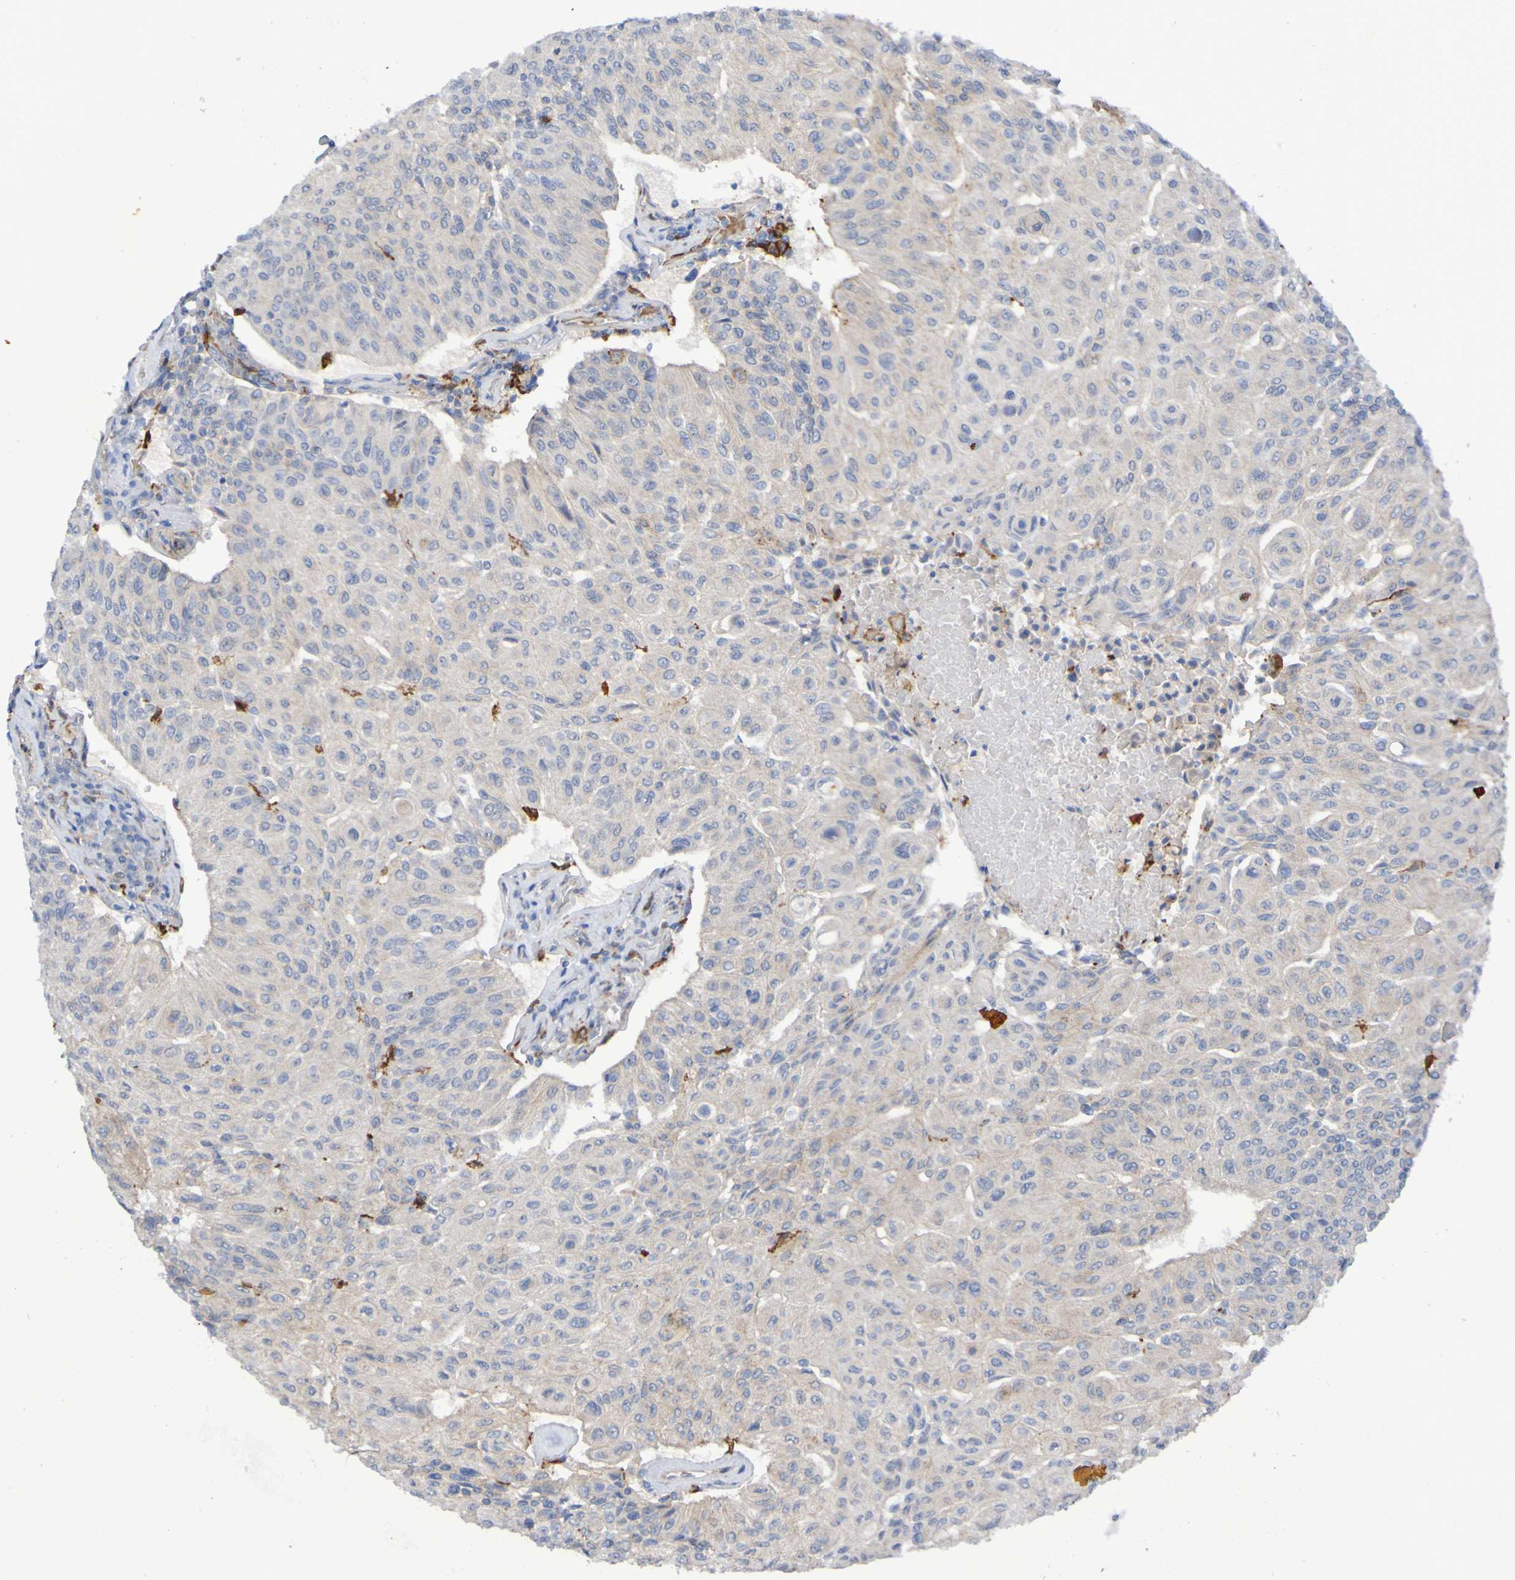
{"staining": {"intensity": "weak", "quantity": "<25%", "location": "cytoplasmic/membranous"}, "tissue": "urothelial cancer", "cell_type": "Tumor cells", "image_type": "cancer", "snomed": [{"axis": "morphology", "description": "Urothelial carcinoma, High grade"}, {"axis": "topography", "description": "Urinary bladder"}], "caption": "There is no significant expression in tumor cells of high-grade urothelial carcinoma.", "gene": "SCRG1", "patient": {"sex": "male", "age": 66}}